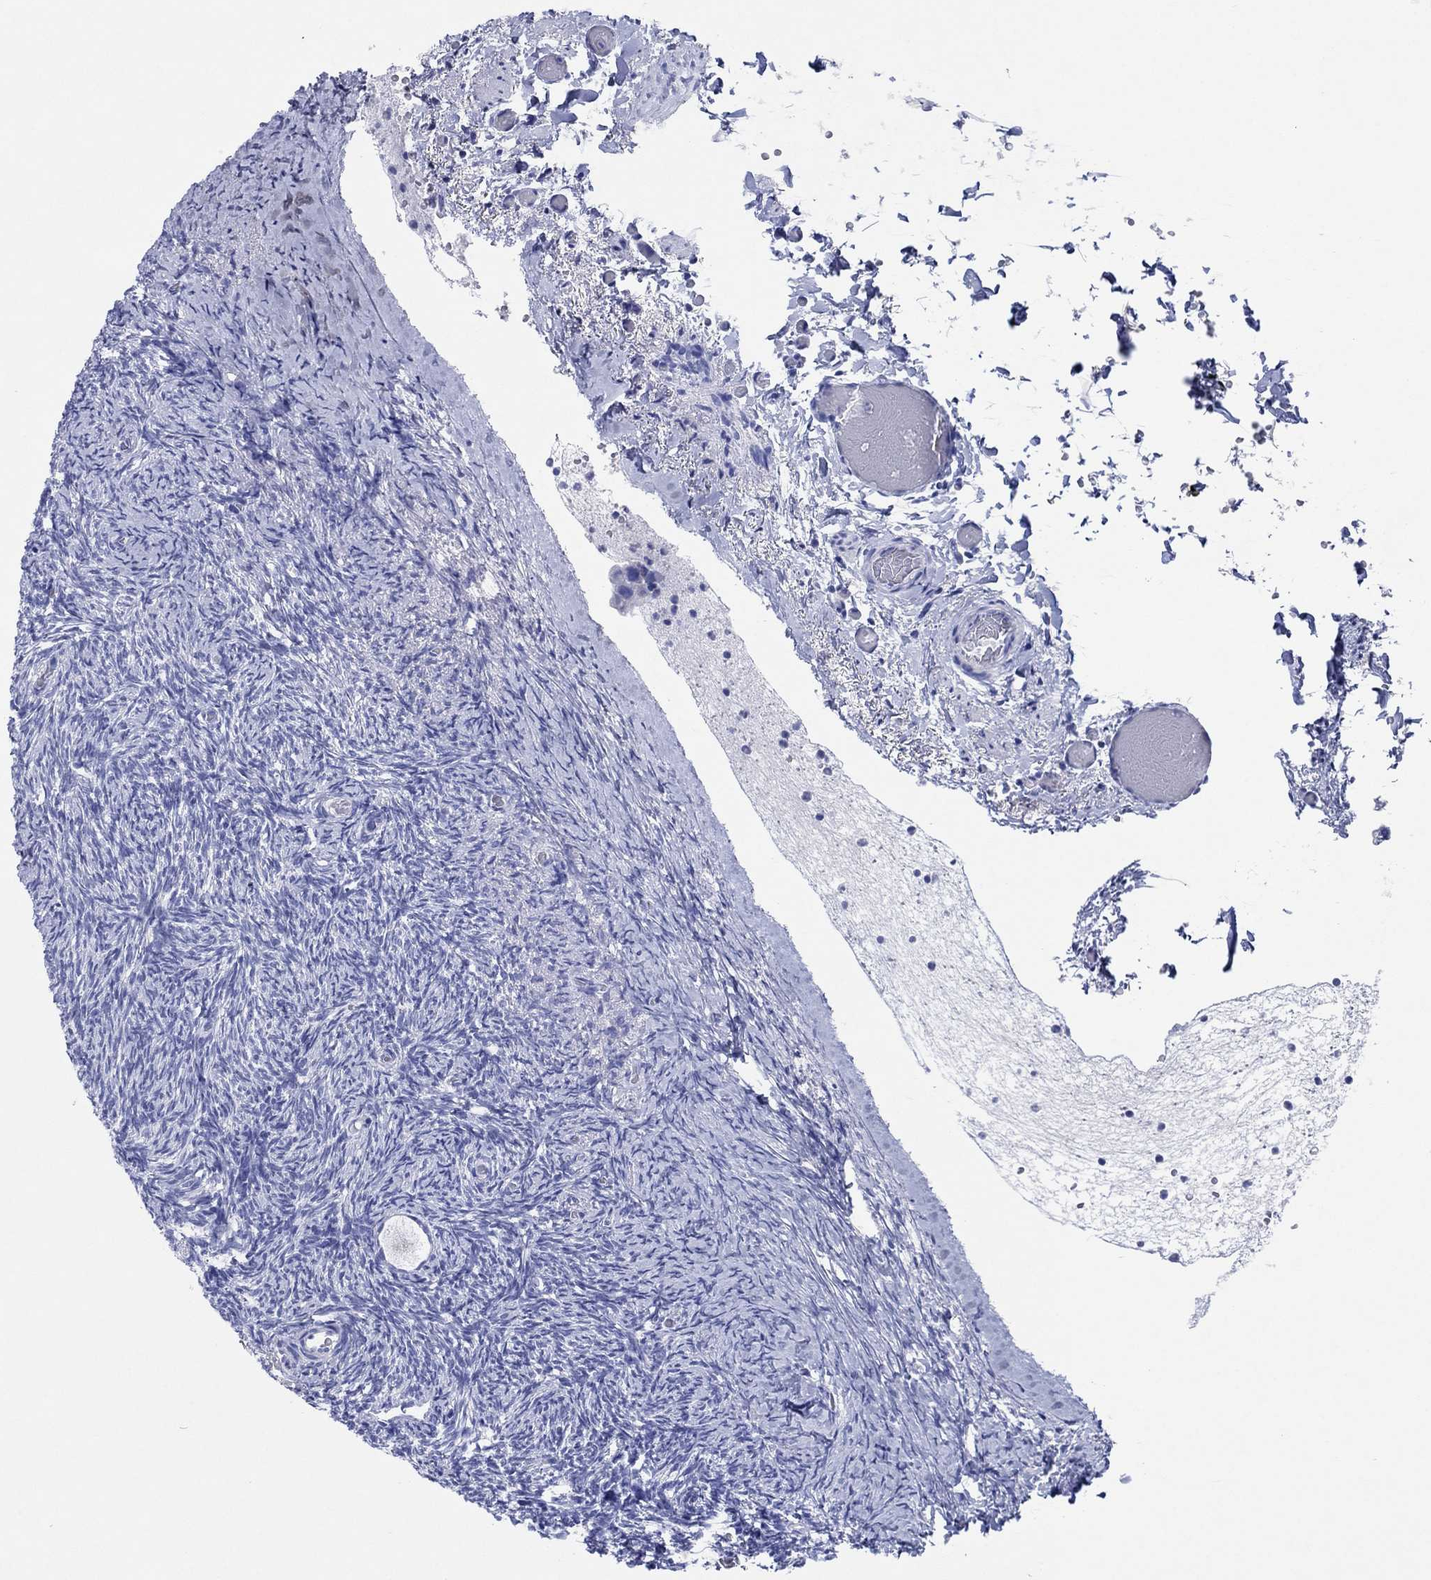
{"staining": {"intensity": "weak", "quantity": "<25%", "location": "cytoplasmic/membranous"}, "tissue": "ovary", "cell_type": "Follicle cells", "image_type": "normal", "snomed": [{"axis": "morphology", "description": "Normal tissue, NOS"}, {"axis": "topography", "description": "Ovary"}], "caption": "Immunohistochemistry (IHC) histopathology image of normal human ovary stained for a protein (brown), which exhibits no positivity in follicle cells. Brightfield microscopy of immunohistochemistry stained with DAB (3,3'-diaminobenzidine) (brown) and hematoxylin (blue), captured at high magnification.", "gene": "HCRT", "patient": {"sex": "female", "age": 39}}